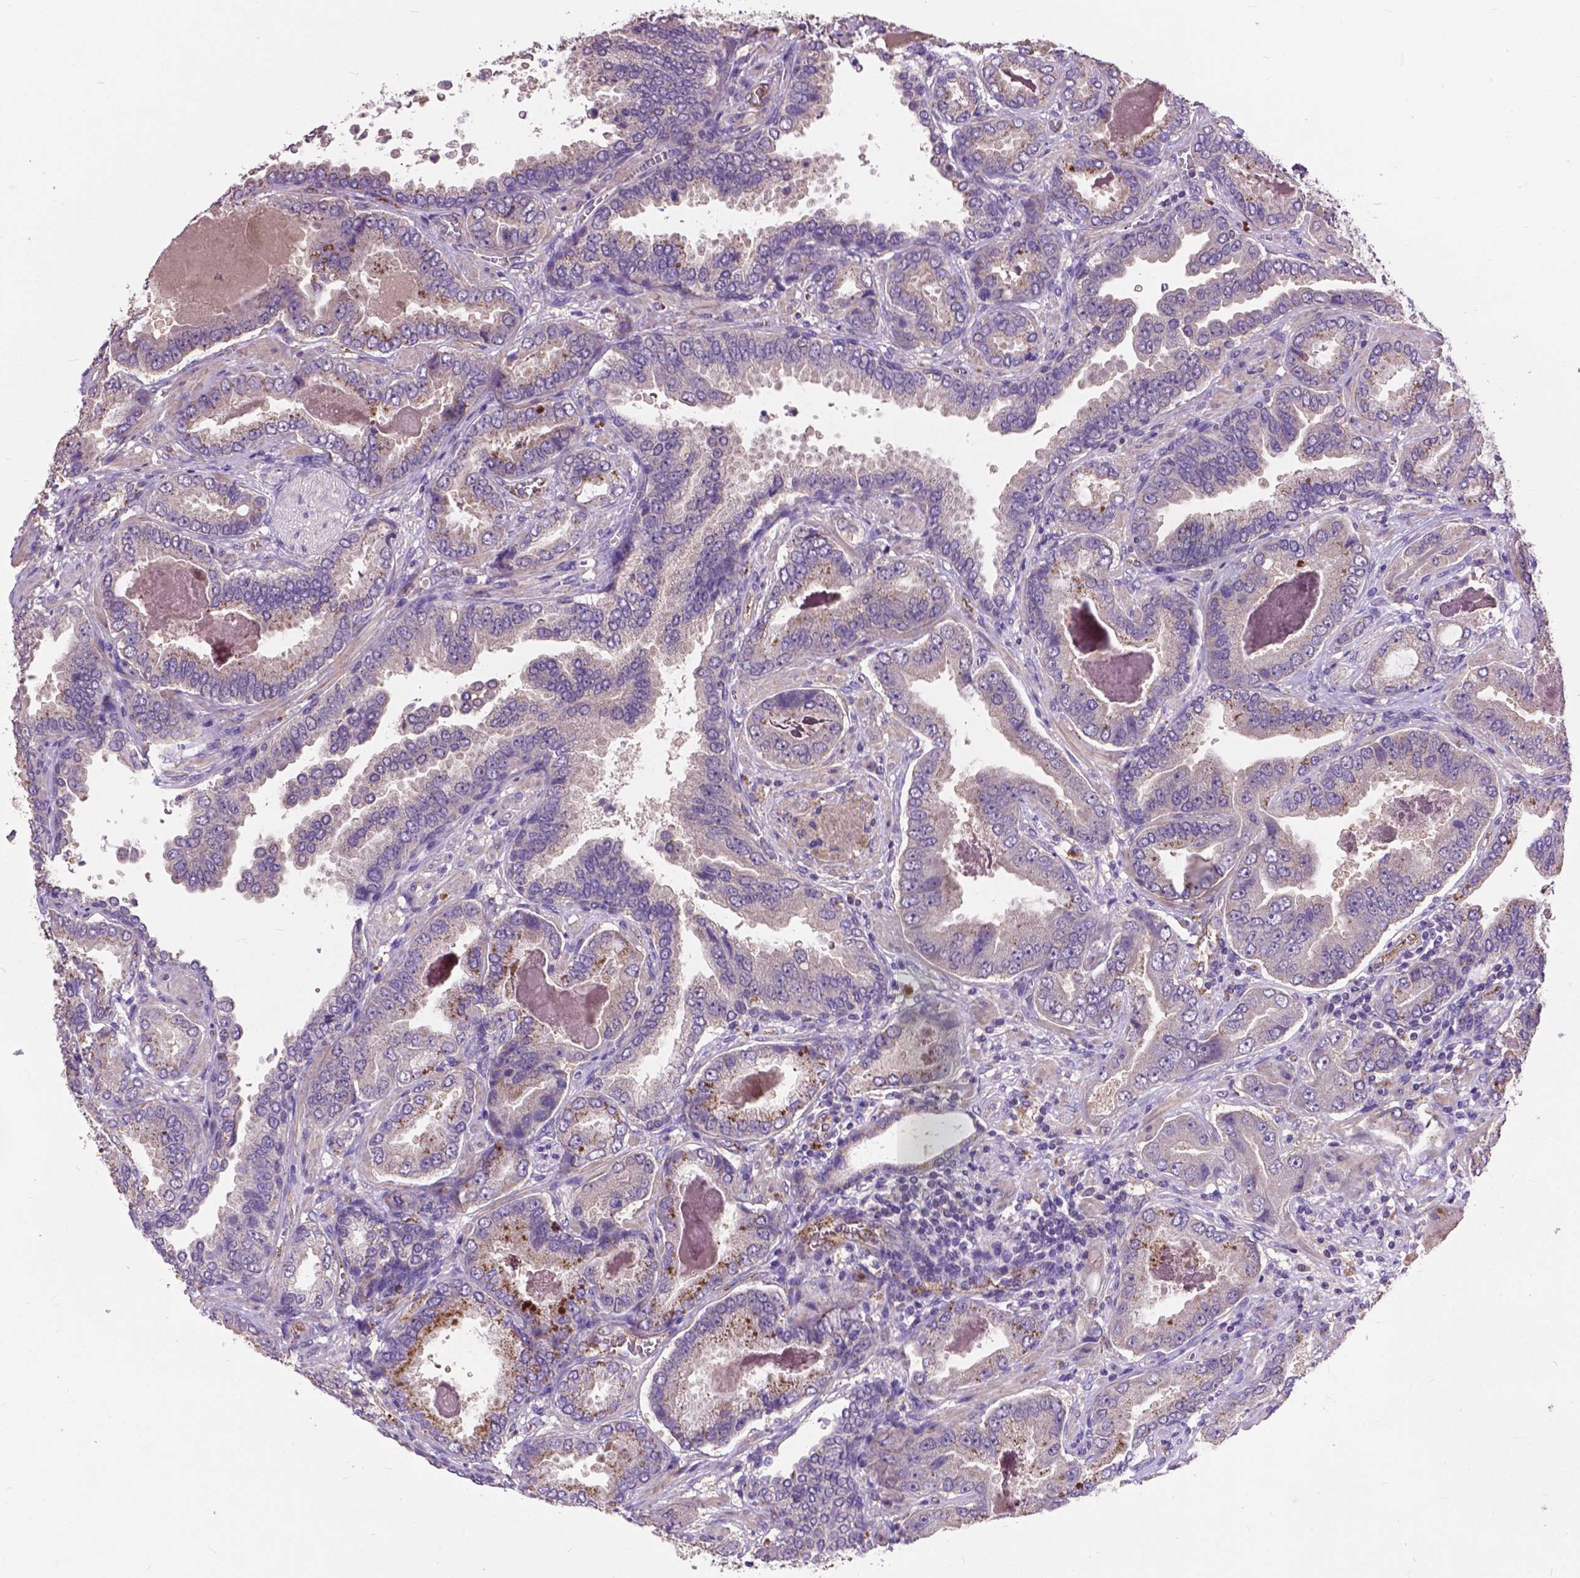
{"staining": {"intensity": "strong", "quantity": "<25%", "location": "cytoplasmic/membranous"}, "tissue": "prostate cancer", "cell_type": "Tumor cells", "image_type": "cancer", "snomed": [{"axis": "morphology", "description": "Adenocarcinoma, NOS"}, {"axis": "topography", "description": "Prostate"}], "caption": "Prostate adenocarcinoma stained for a protein (brown) reveals strong cytoplasmic/membranous positive staining in about <25% of tumor cells.", "gene": "ZNF337", "patient": {"sex": "male", "age": 64}}